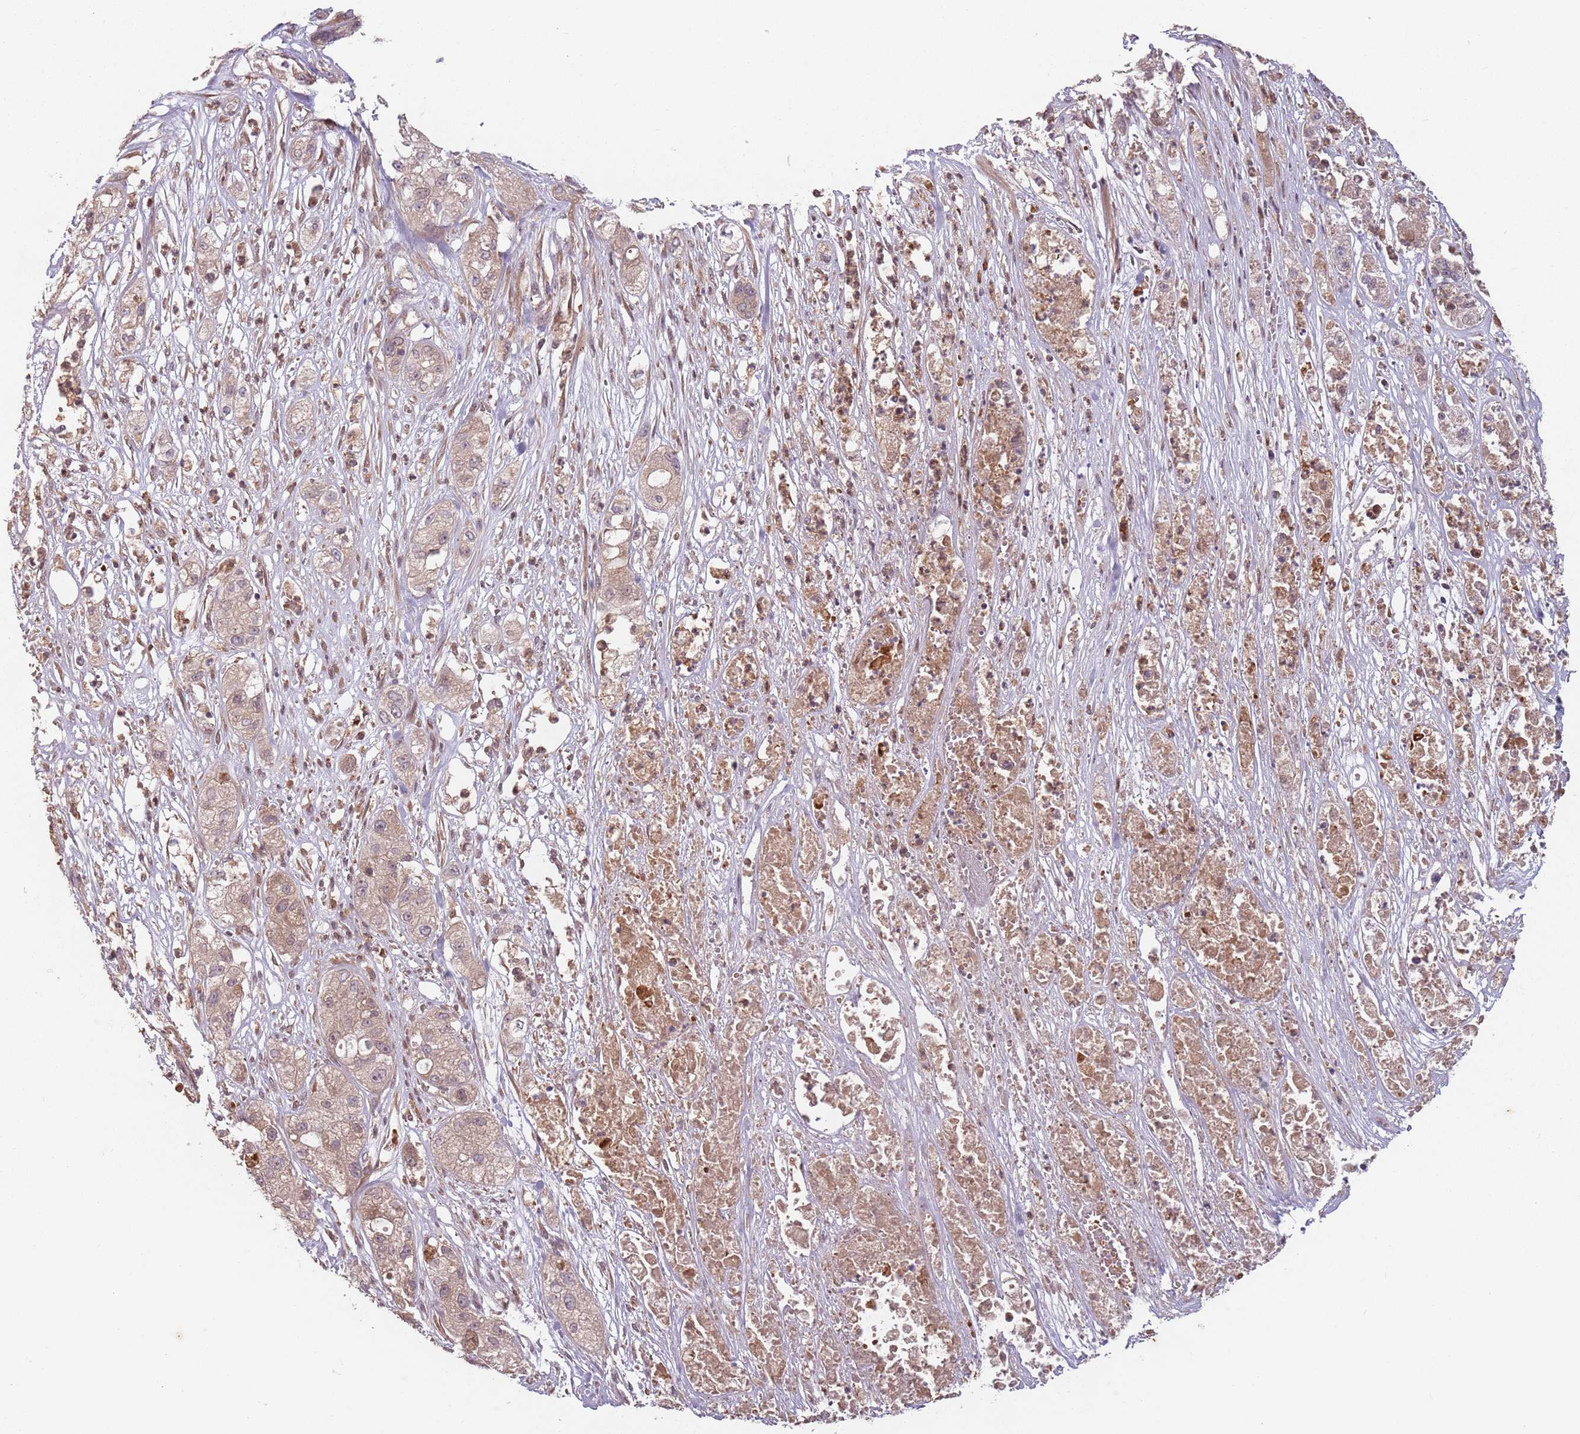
{"staining": {"intensity": "weak", "quantity": "<25%", "location": "cytoplasmic/membranous"}, "tissue": "pancreatic cancer", "cell_type": "Tumor cells", "image_type": "cancer", "snomed": [{"axis": "morphology", "description": "Adenocarcinoma, NOS"}, {"axis": "topography", "description": "Pancreas"}], "caption": "DAB immunohistochemical staining of human pancreatic cancer (adenocarcinoma) demonstrates no significant staining in tumor cells.", "gene": "GPR180", "patient": {"sex": "female", "age": 78}}